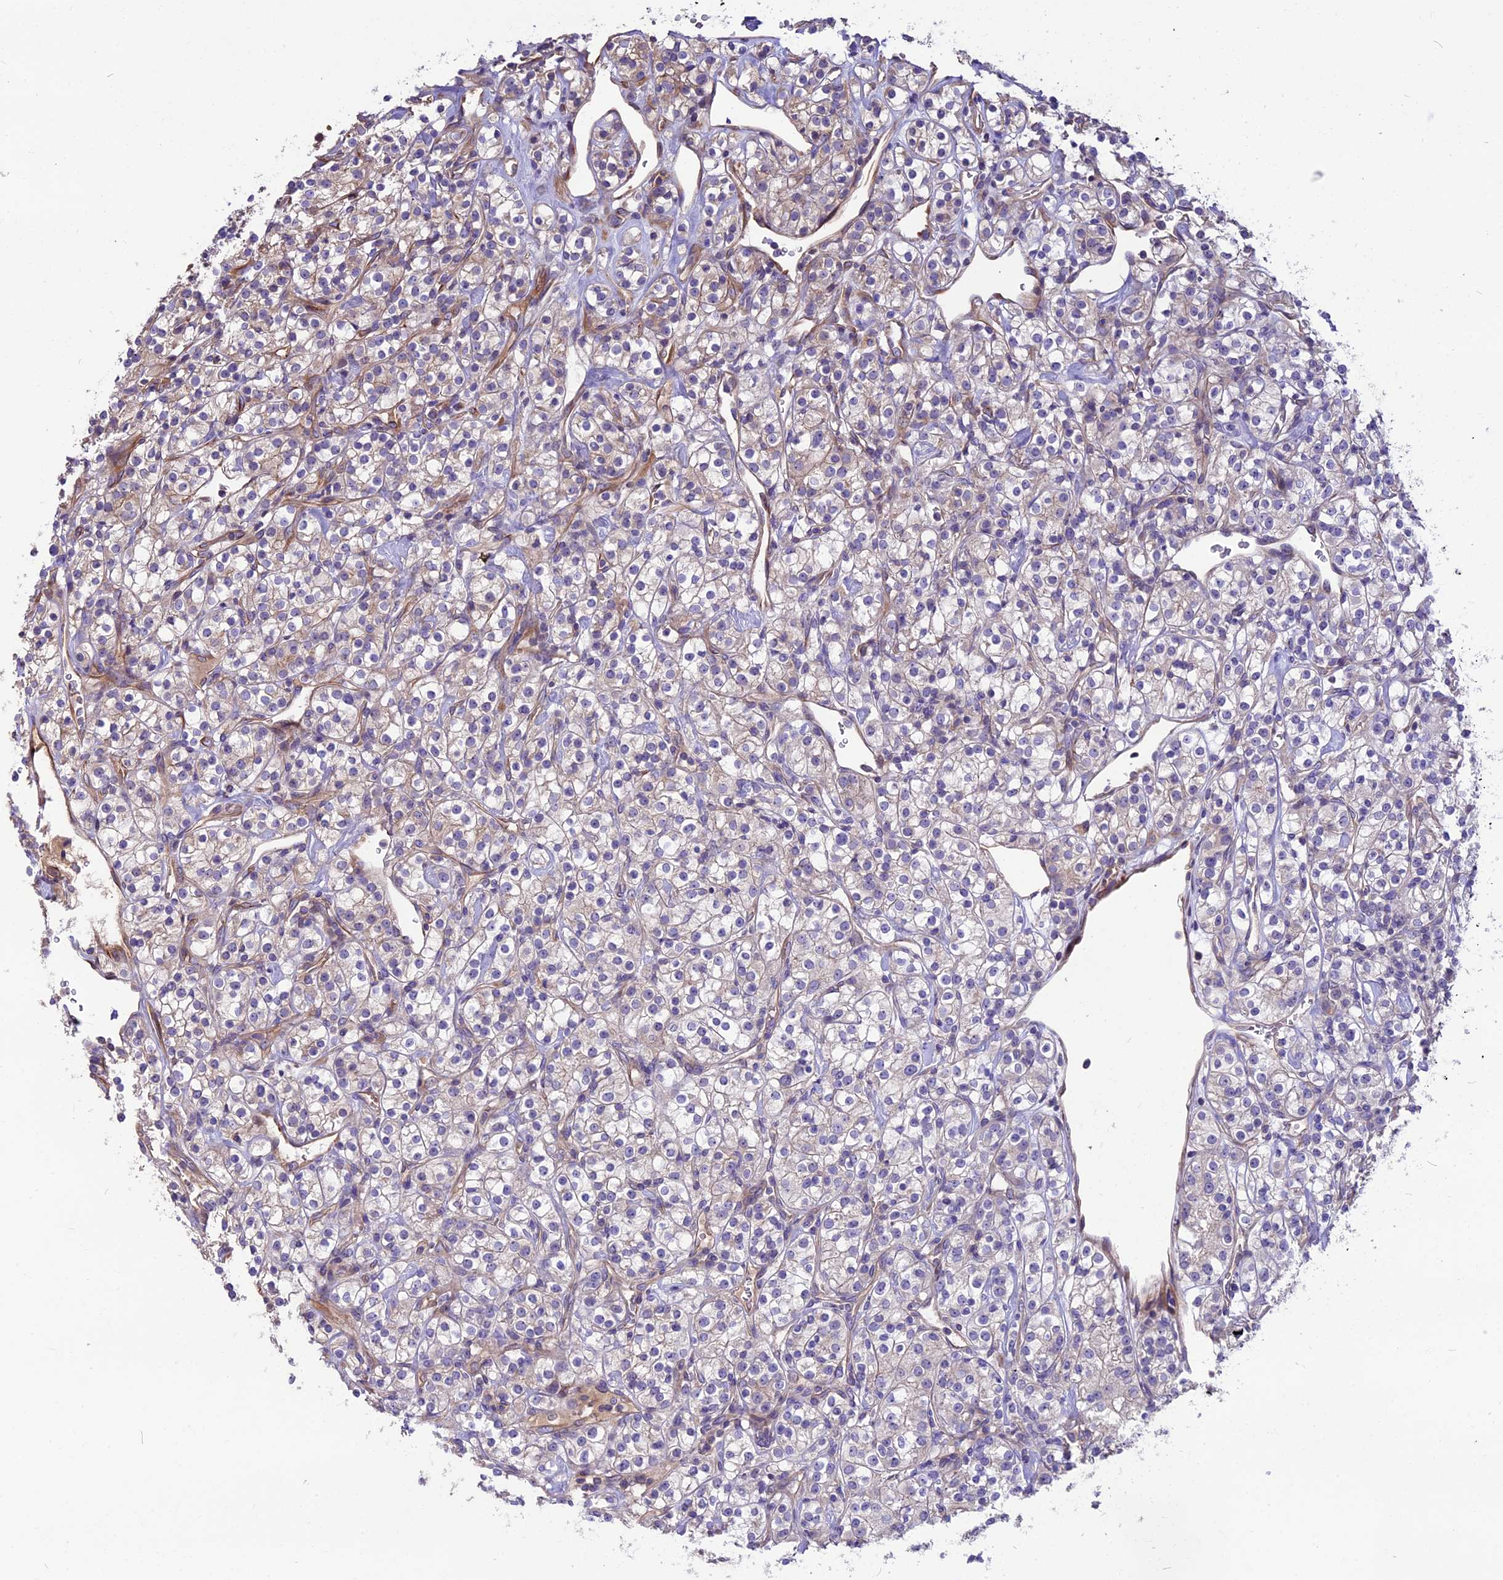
{"staining": {"intensity": "weak", "quantity": "25%-75%", "location": "cytoplasmic/membranous"}, "tissue": "renal cancer", "cell_type": "Tumor cells", "image_type": "cancer", "snomed": [{"axis": "morphology", "description": "Adenocarcinoma, NOS"}, {"axis": "topography", "description": "Kidney"}], "caption": "High-power microscopy captured an immunohistochemistry (IHC) photomicrograph of adenocarcinoma (renal), revealing weak cytoplasmic/membranous positivity in about 25%-75% of tumor cells.", "gene": "ANO3", "patient": {"sex": "male", "age": 77}}